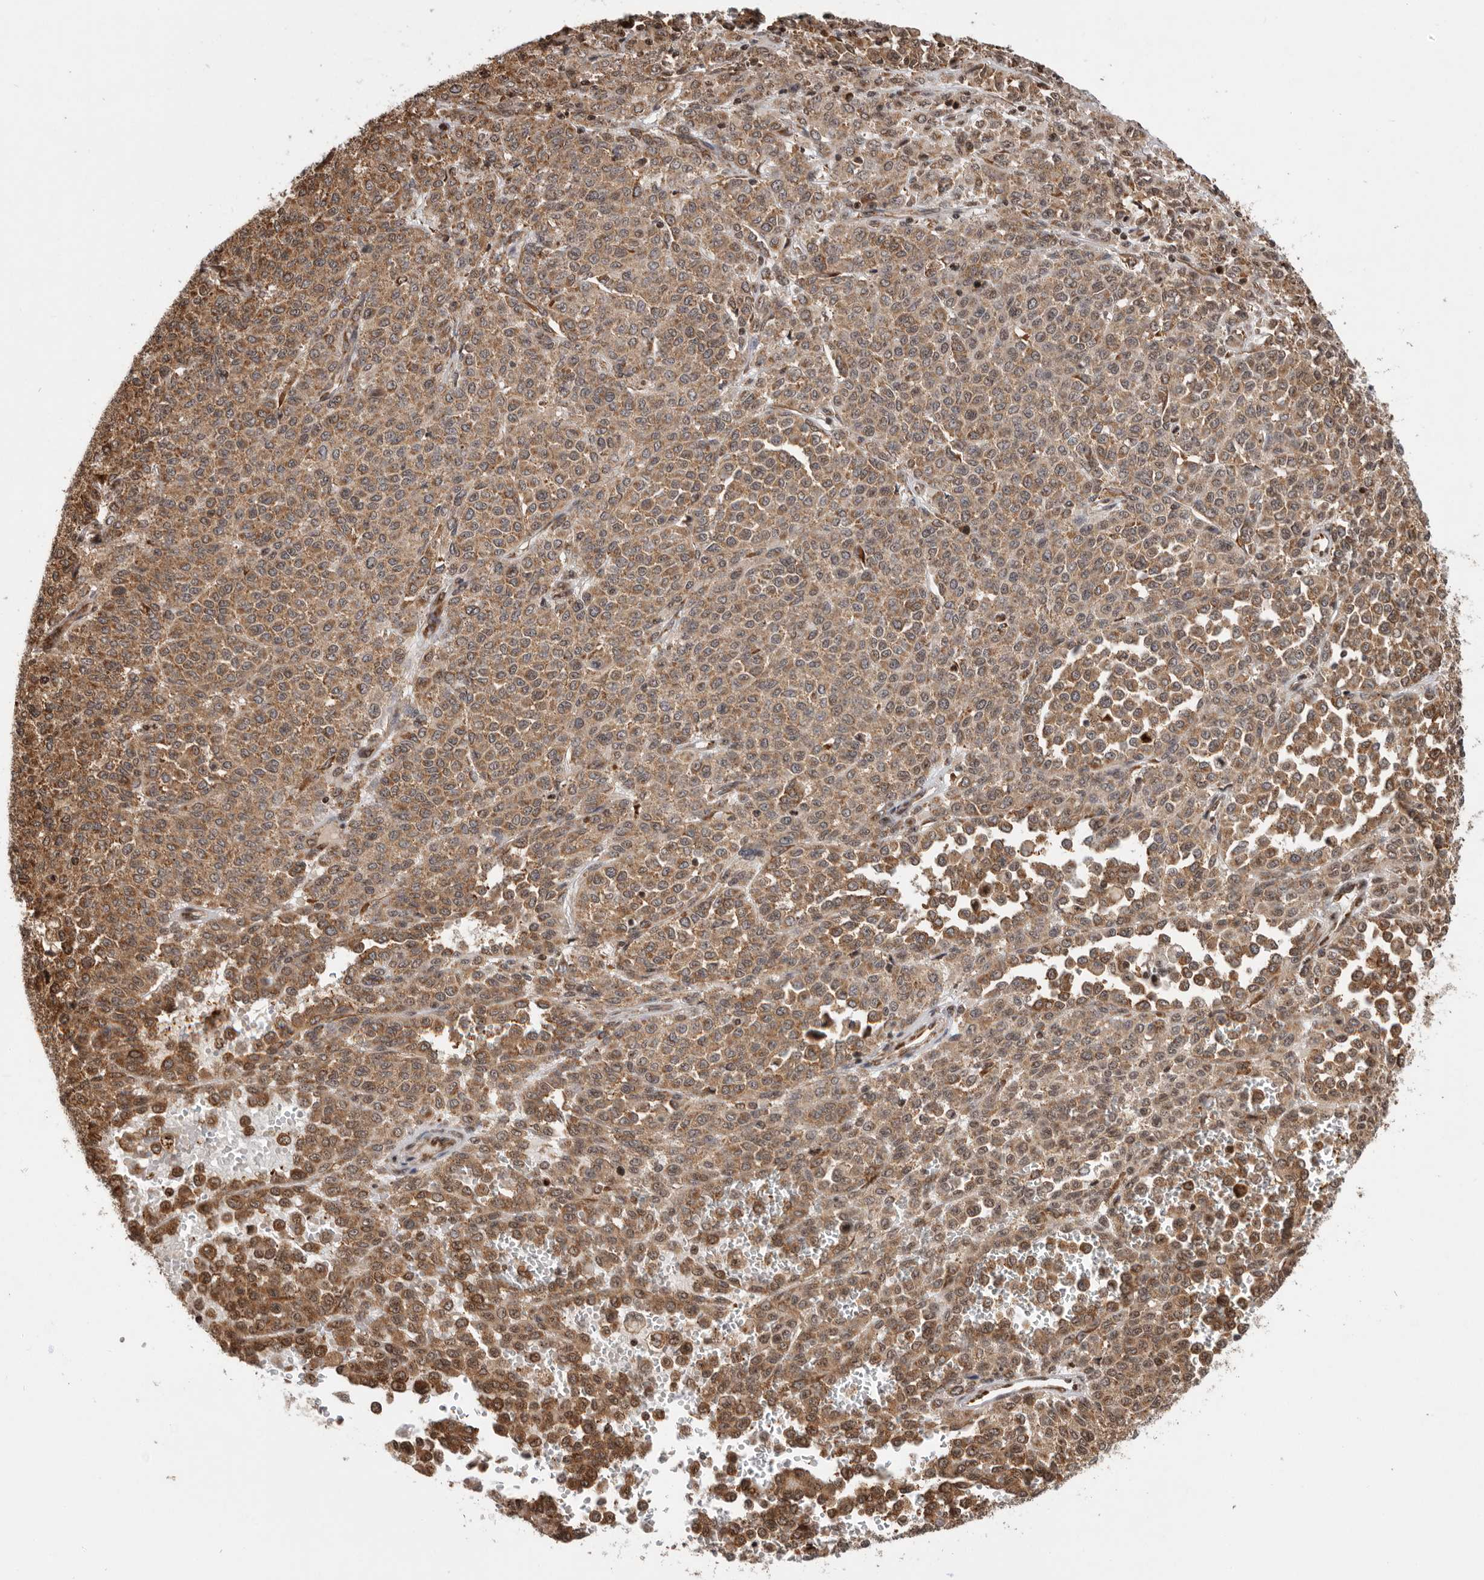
{"staining": {"intensity": "moderate", "quantity": ">75%", "location": "cytoplasmic/membranous"}, "tissue": "melanoma", "cell_type": "Tumor cells", "image_type": "cancer", "snomed": [{"axis": "morphology", "description": "Malignant melanoma, Metastatic site"}, {"axis": "topography", "description": "Pancreas"}], "caption": "A high-resolution image shows immunohistochemistry staining of melanoma, which reveals moderate cytoplasmic/membranous staining in approximately >75% of tumor cells. The protein of interest is shown in brown color, while the nuclei are stained blue.", "gene": "FZD3", "patient": {"sex": "female", "age": 30}}